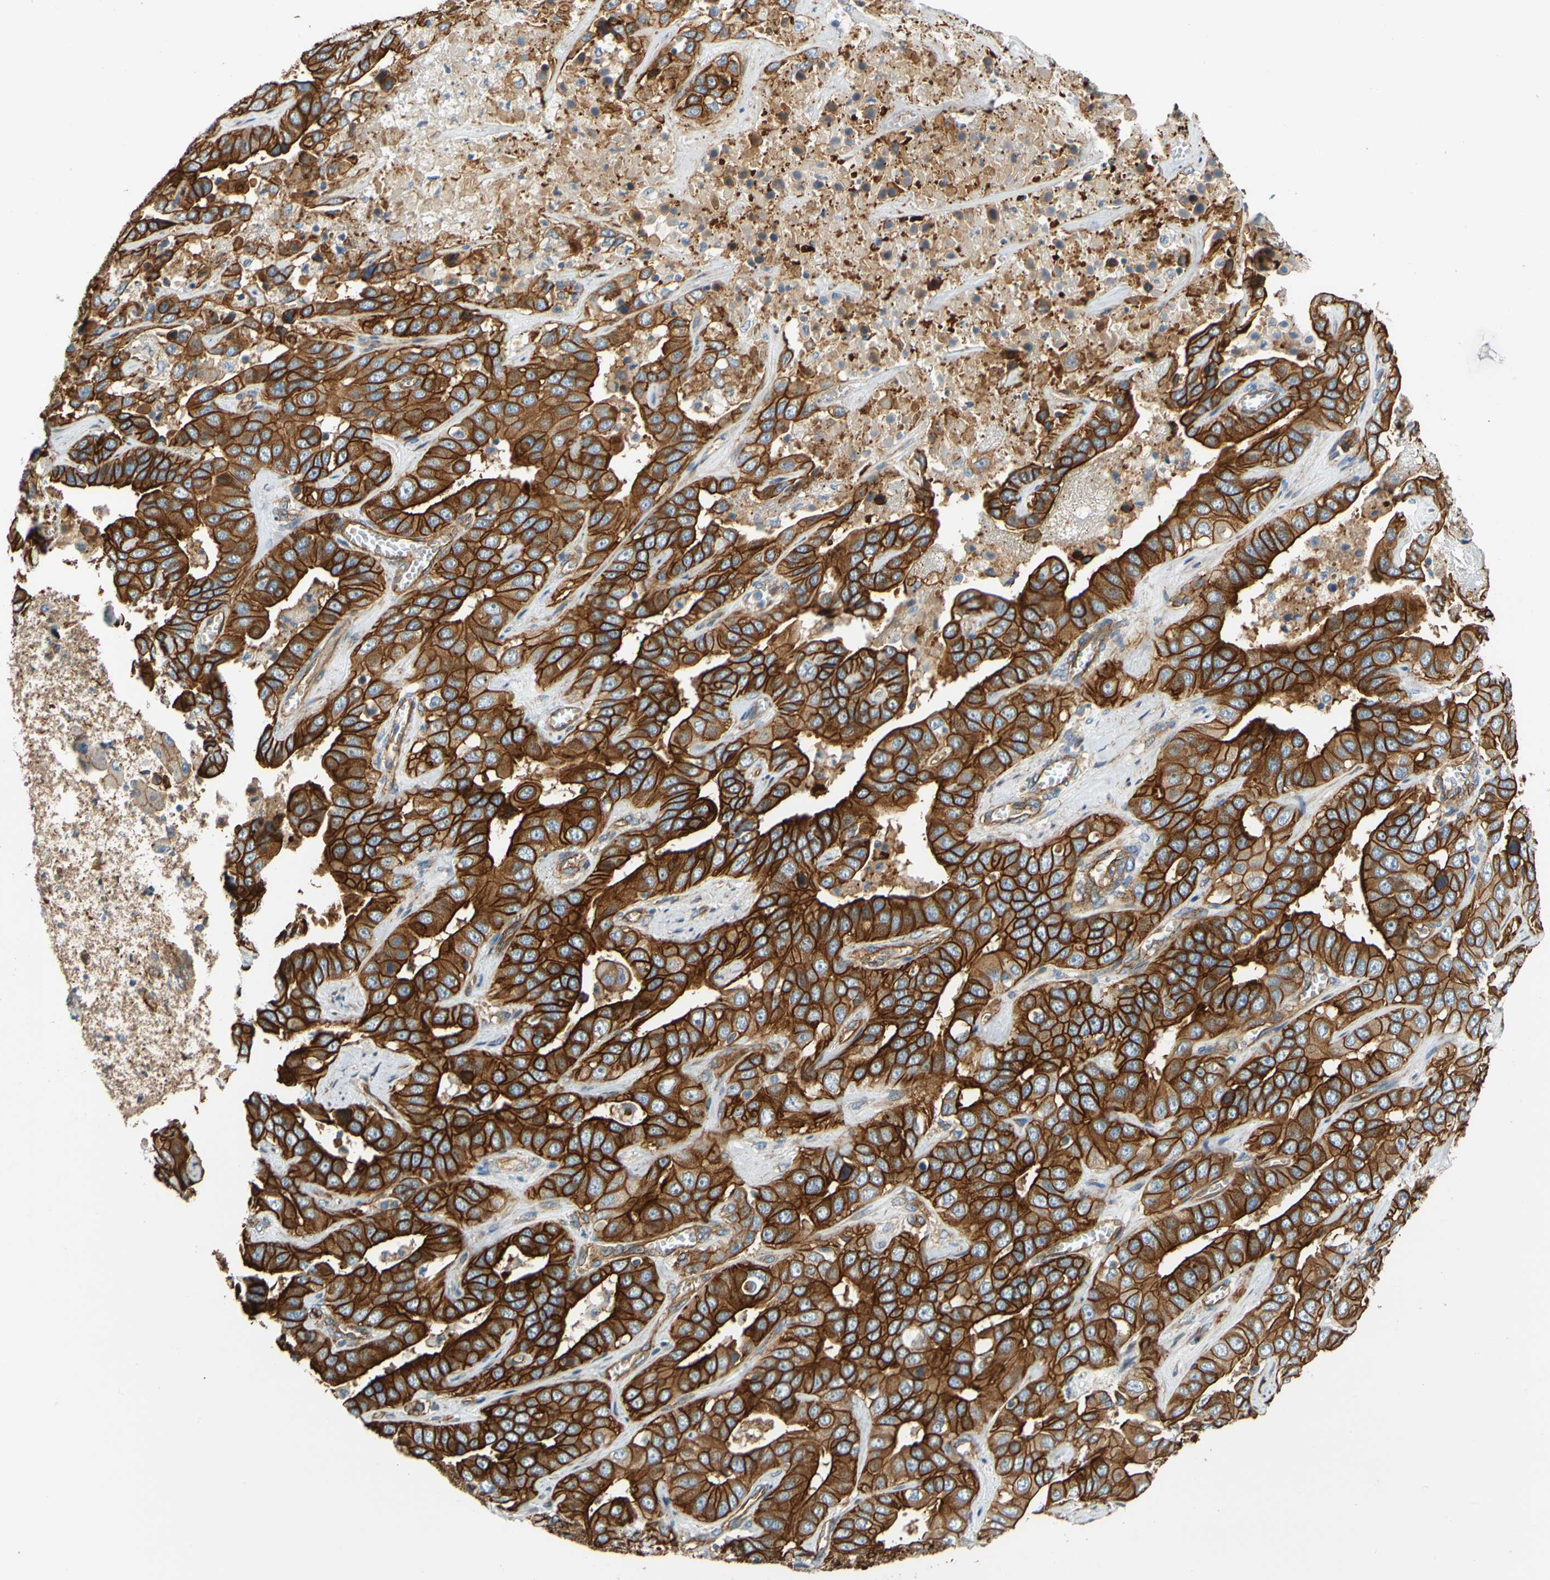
{"staining": {"intensity": "strong", "quantity": ">75%", "location": "cytoplasmic/membranous"}, "tissue": "liver cancer", "cell_type": "Tumor cells", "image_type": "cancer", "snomed": [{"axis": "morphology", "description": "Cholangiocarcinoma"}, {"axis": "topography", "description": "Liver"}], "caption": "About >75% of tumor cells in liver cholangiocarcinoma show strong cytoplasmic/membranous protein staining as visualized by brown immunohistochemical staining.", "gene": "SPTAN1", "patient": {"sex": "female", "age": 52}}